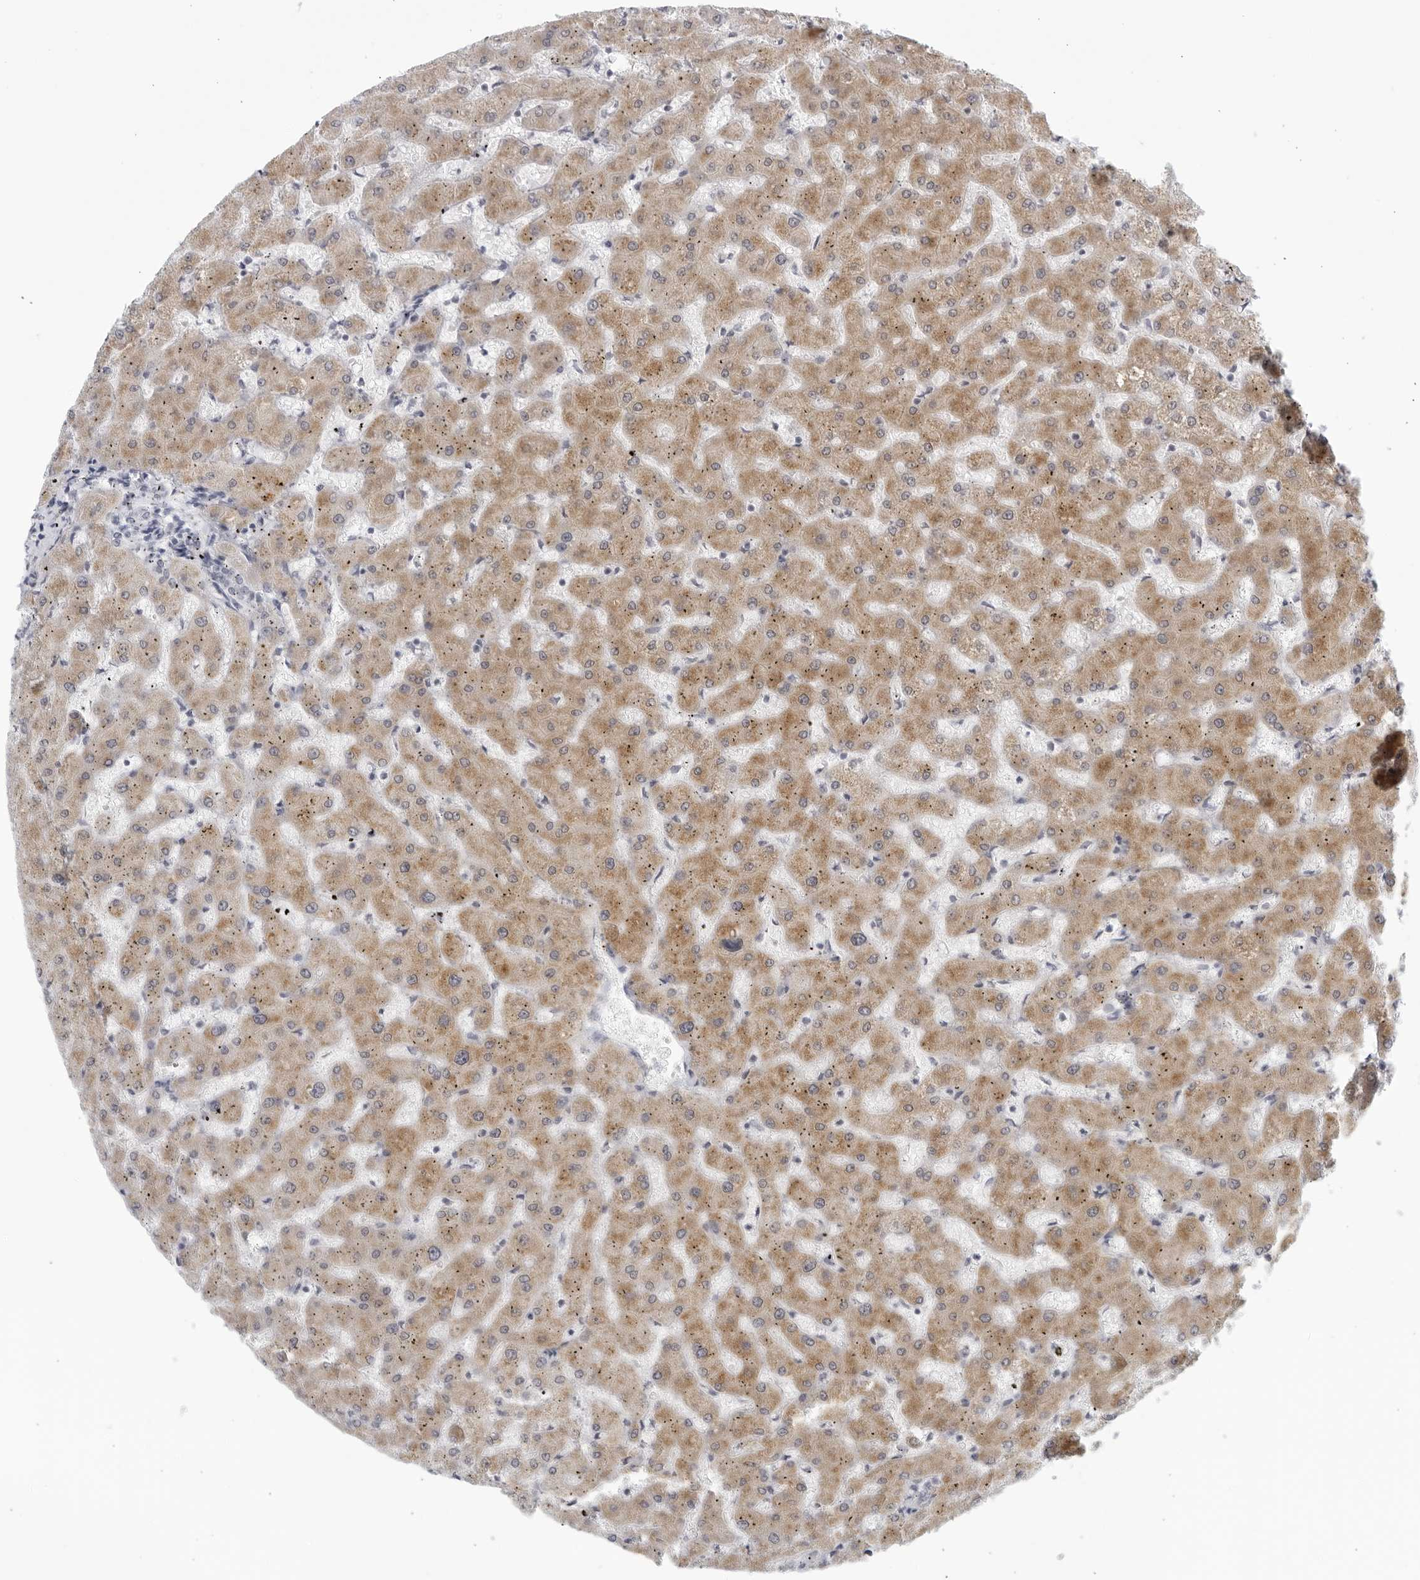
{"staining": {"intensity": "negative", "quantity": "none", "location": "none"}, "tissue": "liver", "cell_type": "Cholangiocytes", "image_type": "normal", "snomed": [{"axis": "morphology", "description": "Normal tissue, NOS"}, {"axis": "topography", "description": "Liver"}], "caption": "Immunohistochemistry micrograph of normal human liver stained for a protein (brown), which exhibits no expression in cholangiocytes. (DAB immunohistochemistry, high magnification).", "gene": "WDTC1", "patient": {"sex": "female", "age": 63}}